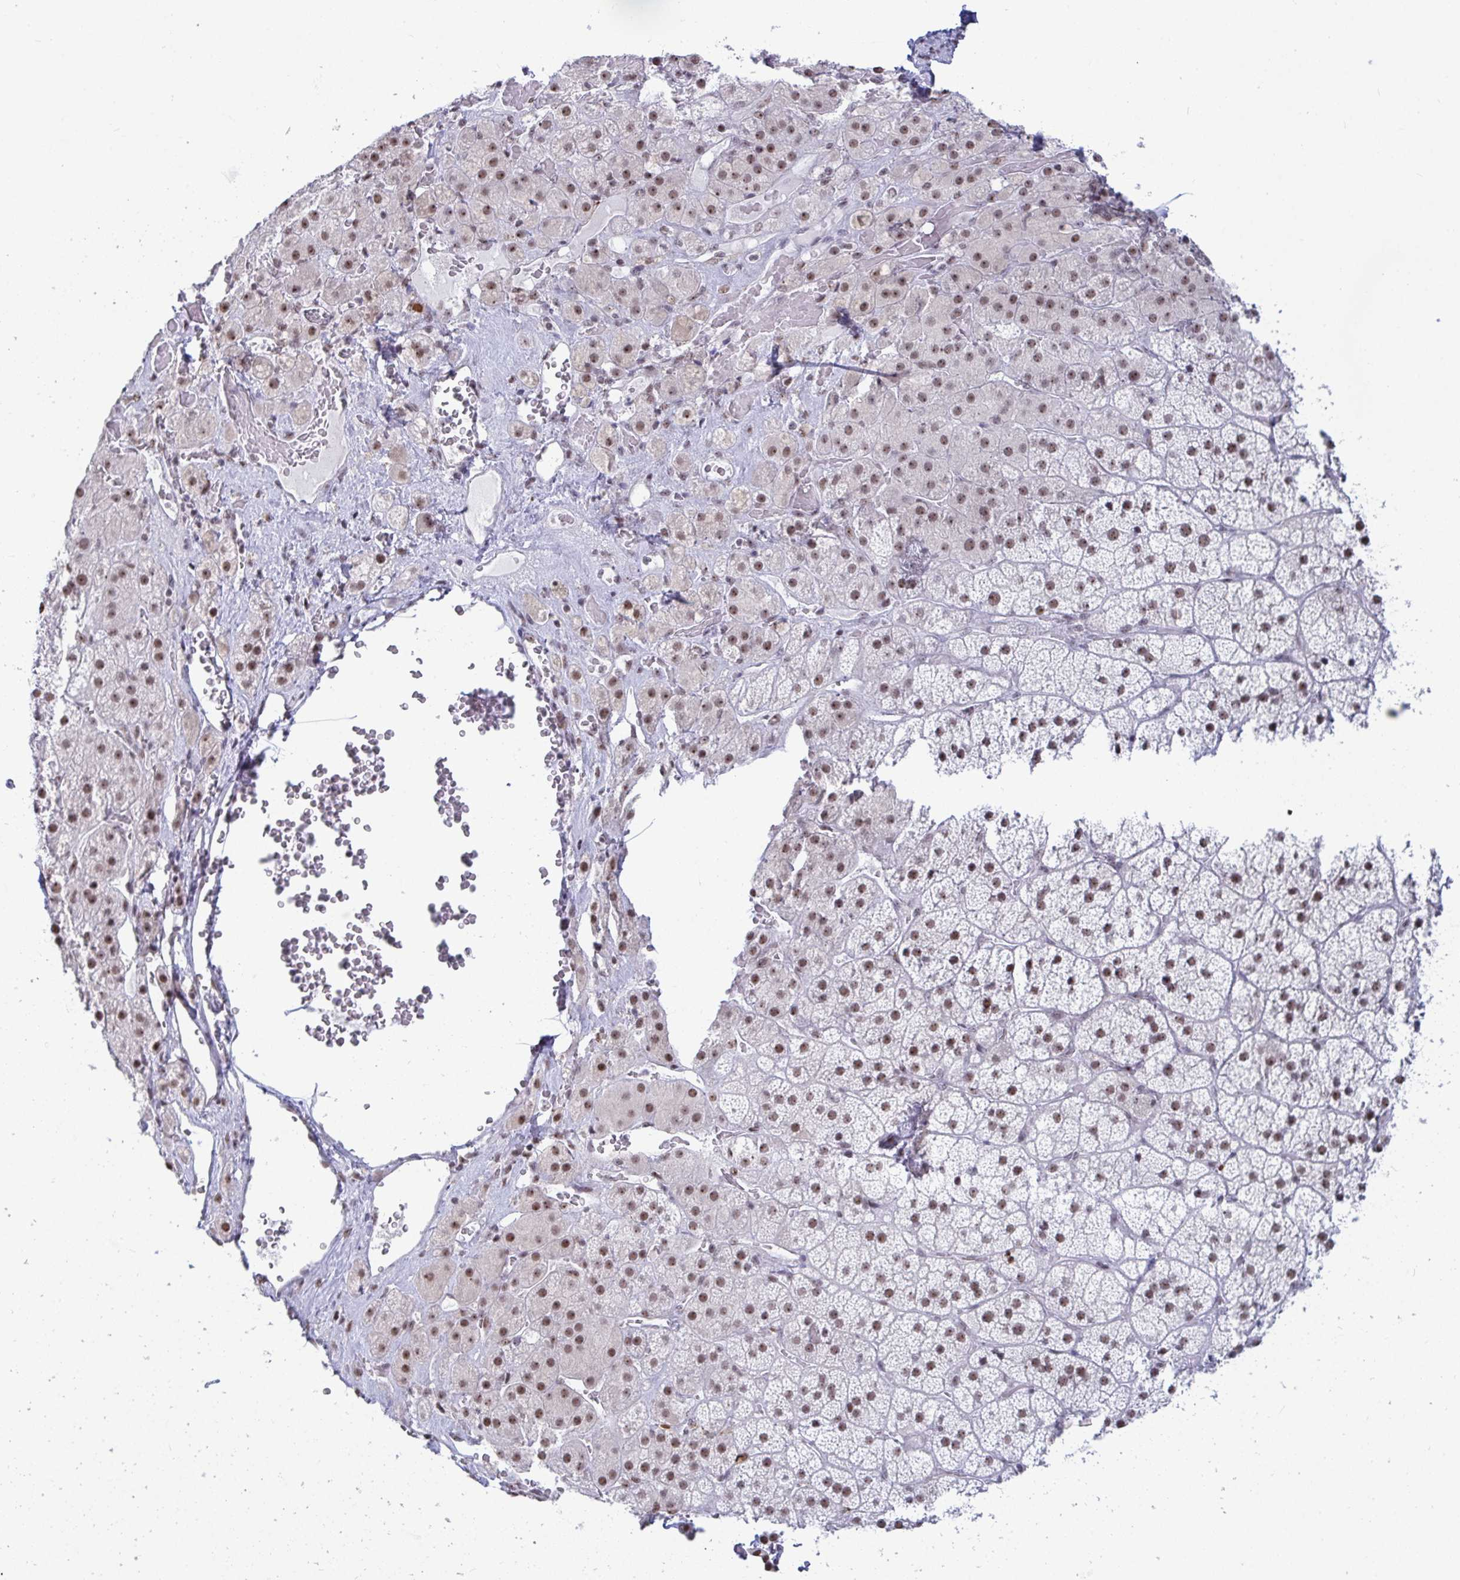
{"staining": {"intensity": "moderate", "quantity": ">75%", "location": "nuclear"}, "tissue": "adrenal gland", "cell_type": "Glandular cells", "image_type": "normal", "snomed": [{"axis": "morphology", "description": "Normal tissue, NOS"}, {"axis": "topography", "description": "Adrenal gland"}], "caption": "Moderate nuclear staining is identified in about >75% of glandular cells in unremarkable adrenal gland.", "gene": "SUPT16H", "patient": {"sex": "male", "age": 57}}